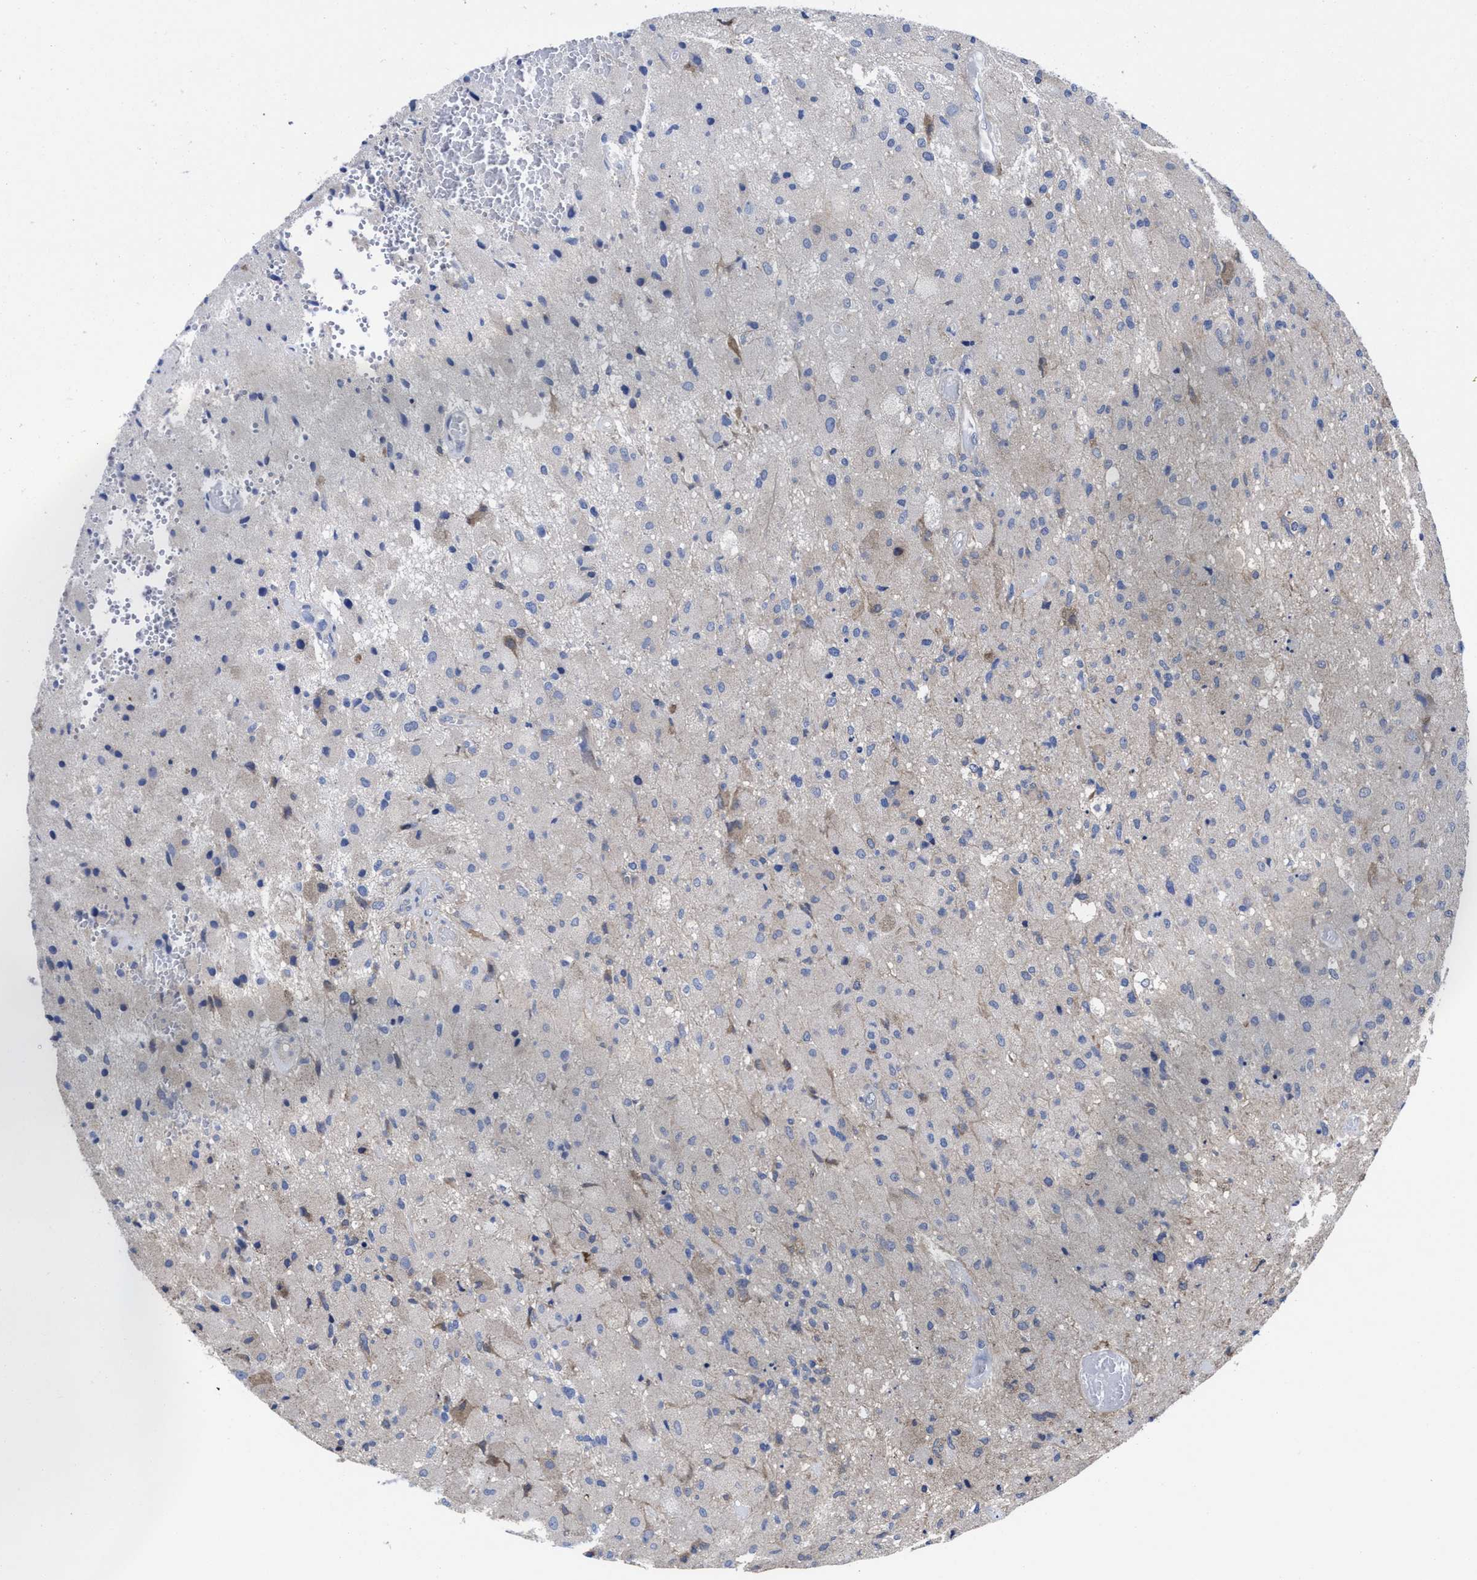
{"staining": {"intensity": "negative", "quantity": "none", "location": "none"}, "tissue": "glioma", "cell_type": "Tumor cells", "image_type": "cancer", "snomed": [{"axis": "morphology", "description": "Normal tissue, NOS"}, {"axis": "morphology", "description": "Glioma, malignant, High grade"}, {"axis": "topography", "description": "Cerebral cortex"}], "caption": "Tumor cells show no significant protein positivity in high-grade glioma (malignant).", "gene": "TXNDC17", "patient": {"sex": "male", "age": 77}}